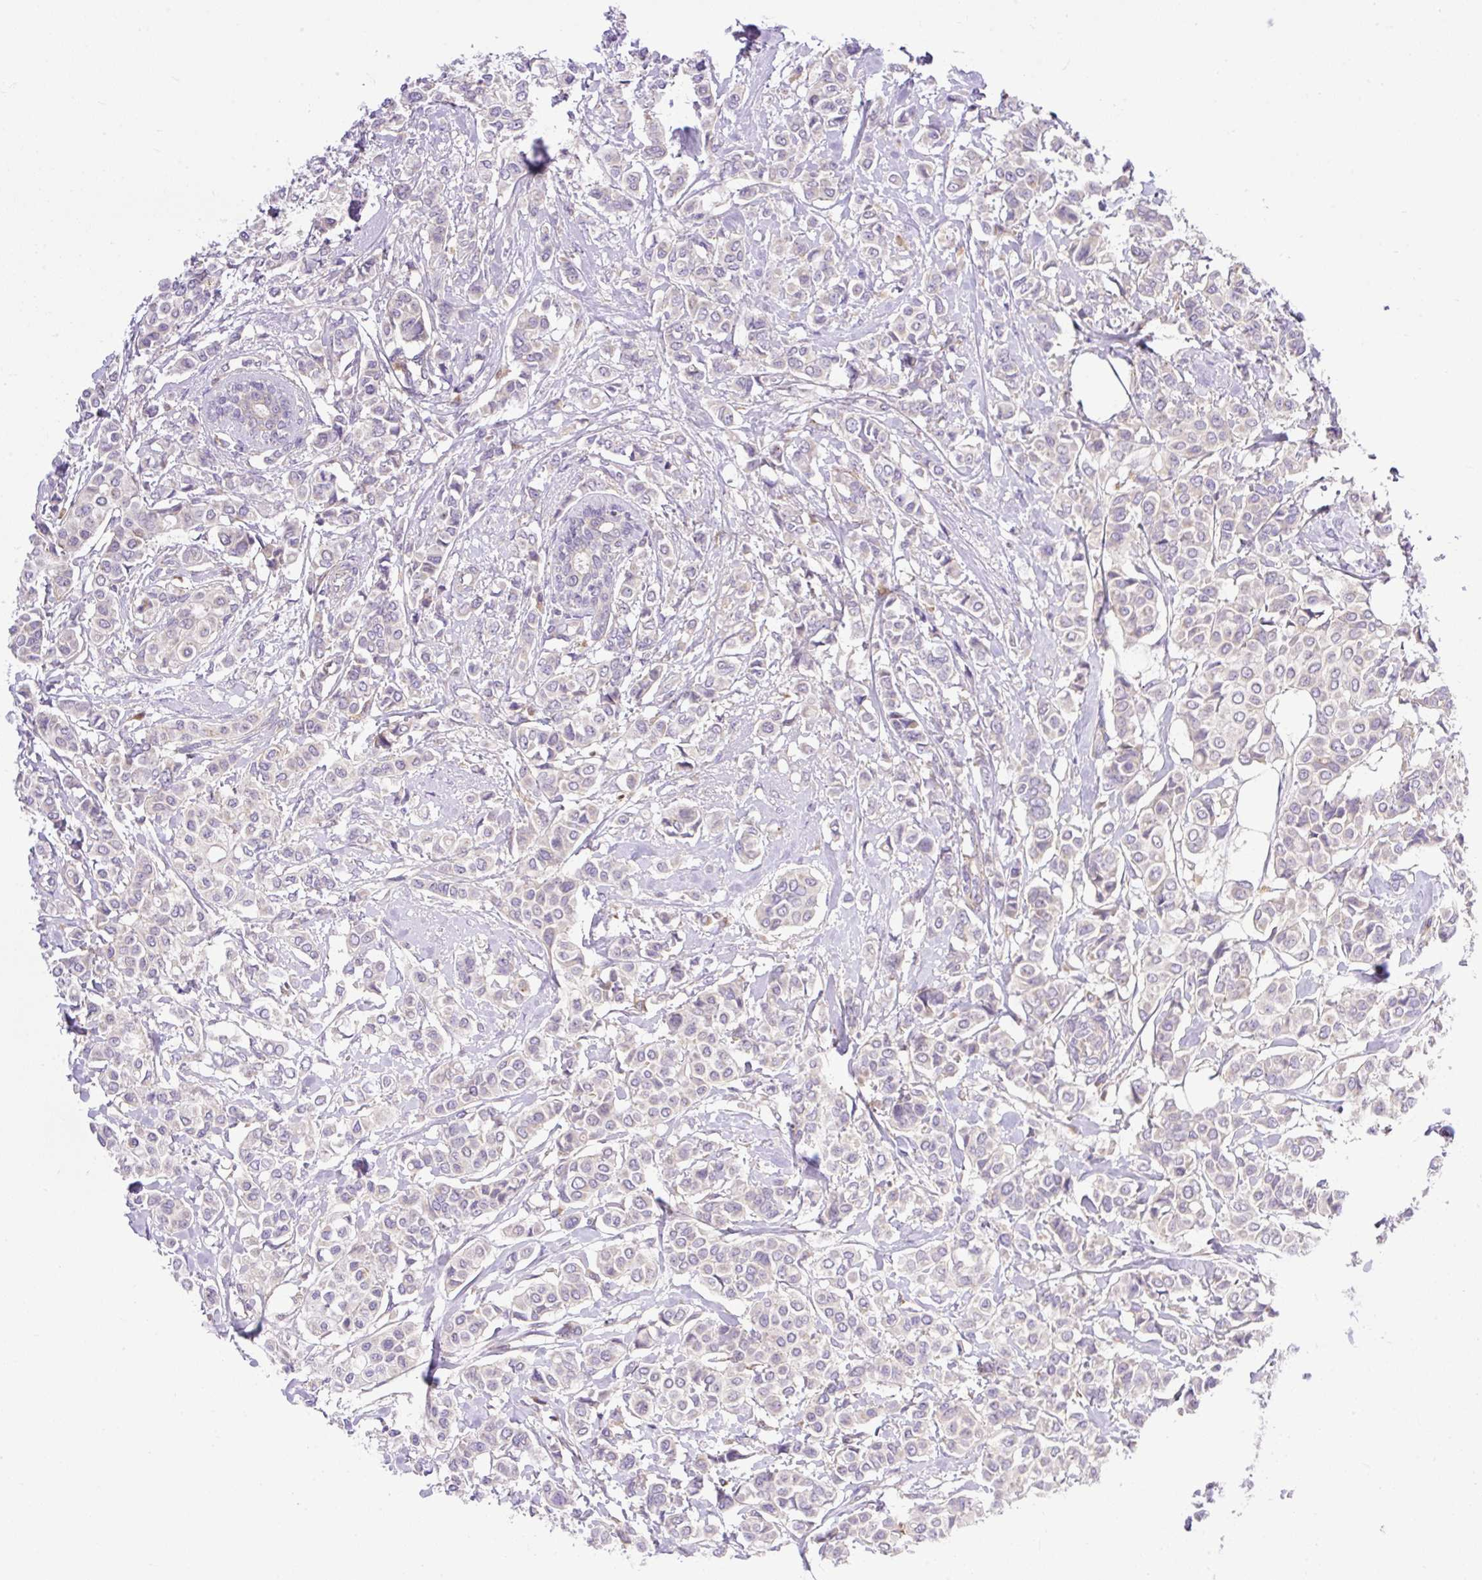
{"staining": {"intensity": "negative", "quantity": "none", "location": "none"}, "tissue": "breast cancer", "cell_type": "Tumor cells", "image_type": "cancer", "snomed": [{"axis": "morphology", "description": "Lobular carcinoma"}, {"axis": "topography", "description": "Breast"}], "caption": "IHC histopathology image of neoplastic tissue: breast lobular carcinoma stained with DAB displays no significant protein expression in tumor cells. (Brightfield microscopy of DAB (3,3'-diaminobenzidine) immunohistochemistry (IHC) at high magnification).", "gene": "HEXB", "patient": {"sex": "female", "age": 51}}